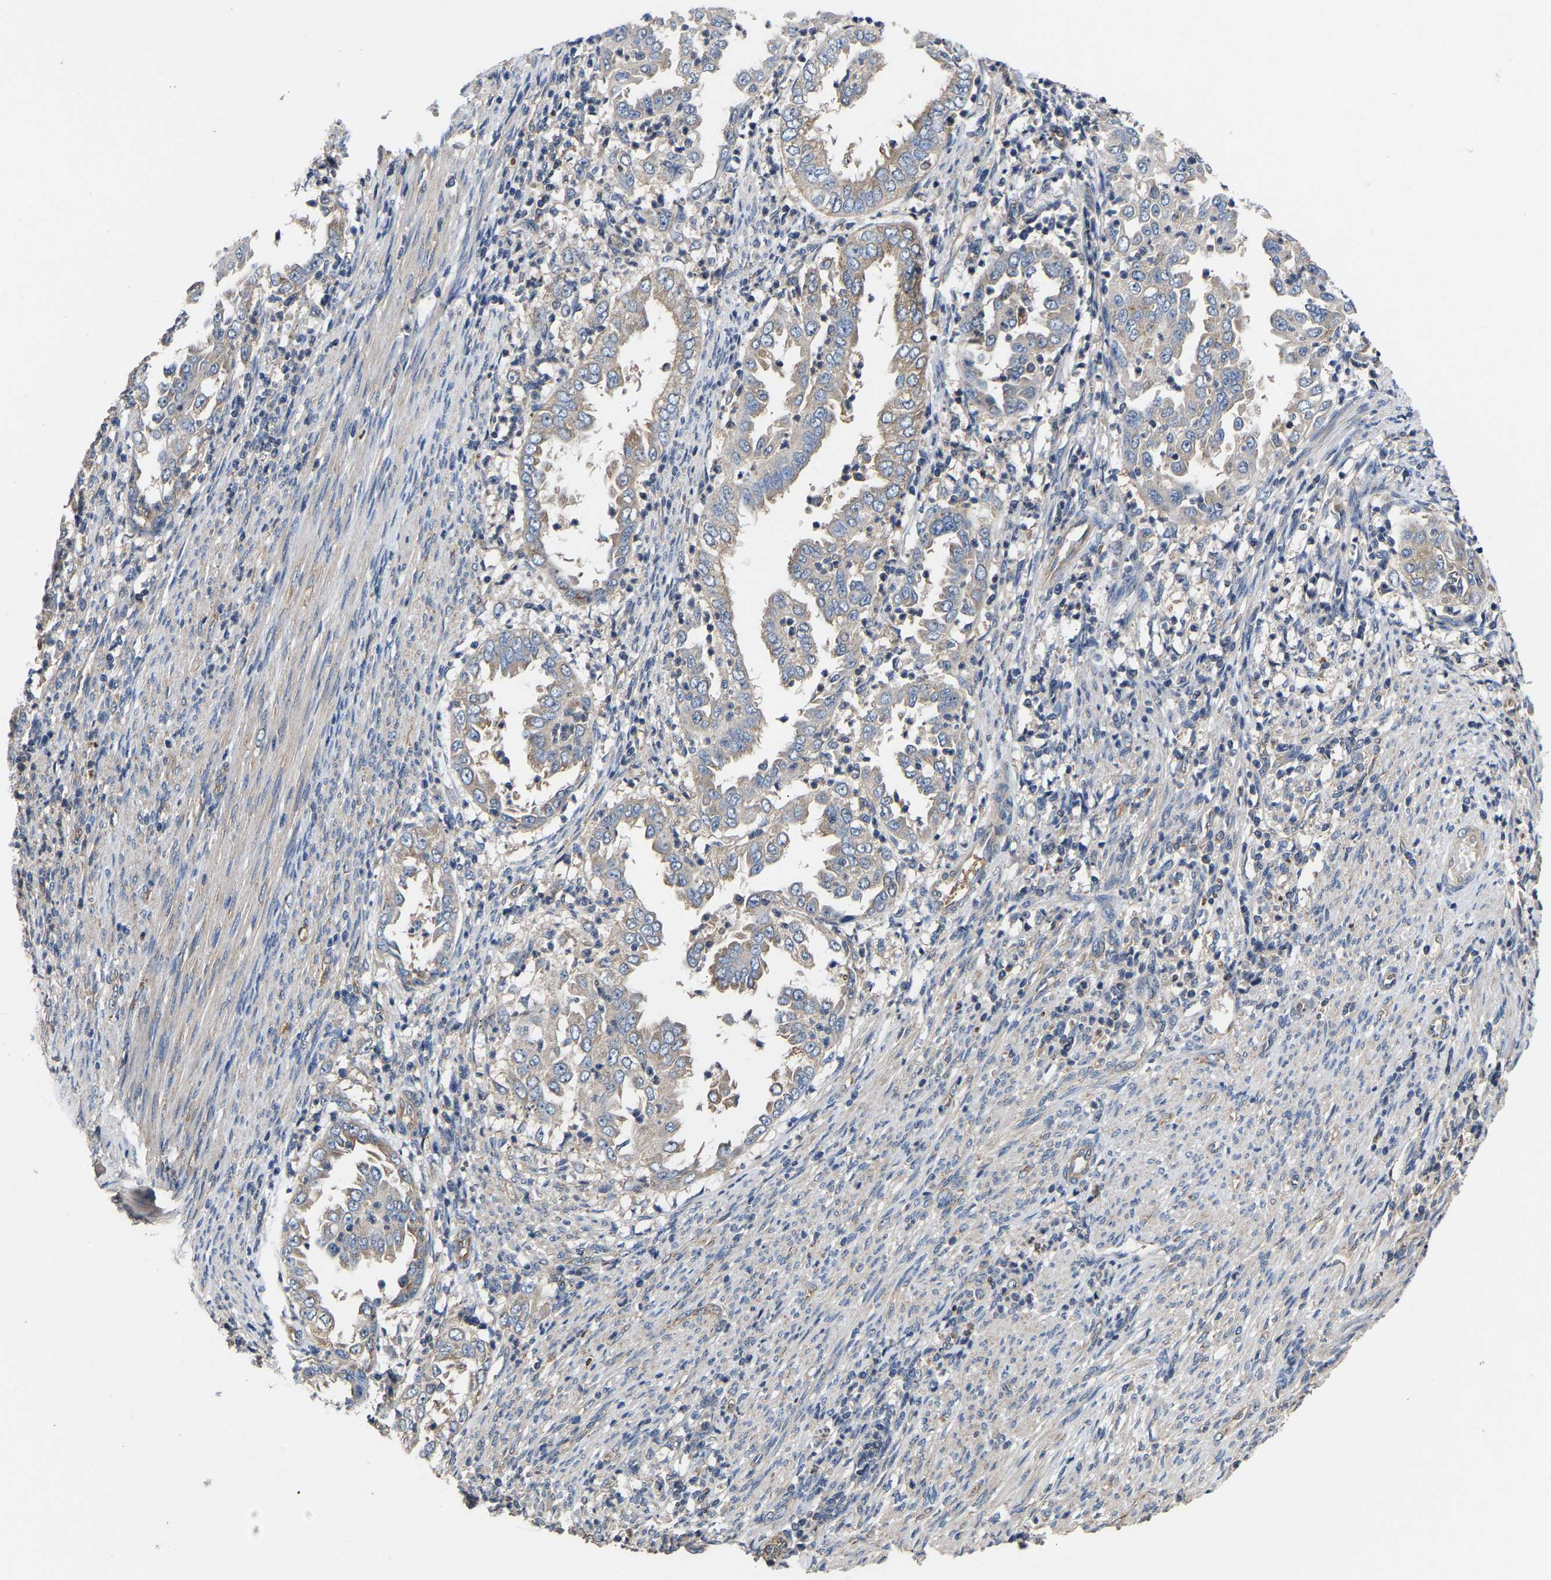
{"staining": {"intensity": "negative", "quantity": "none", "location": "none"}, "tissue": "endometrial cancer", "cell_type": "Tumor cells", "image_type": "cancer", "snomed": [{"axis": "morphology", "description": "Adenocarcinoma, NOS"}, {"axis": "topography", "description": "Endometrium"}], "caption": "A micrograph of human endometrial cancer (adenocarcinoma) is negative for staining in tumor cells. (Brightfield microscopy of DAB (3,3'-diaminobenzidine) immunohistochemistry at high magnification).", "gene": "AIMP2", "patient": {"sex": "female", "age": 85}}